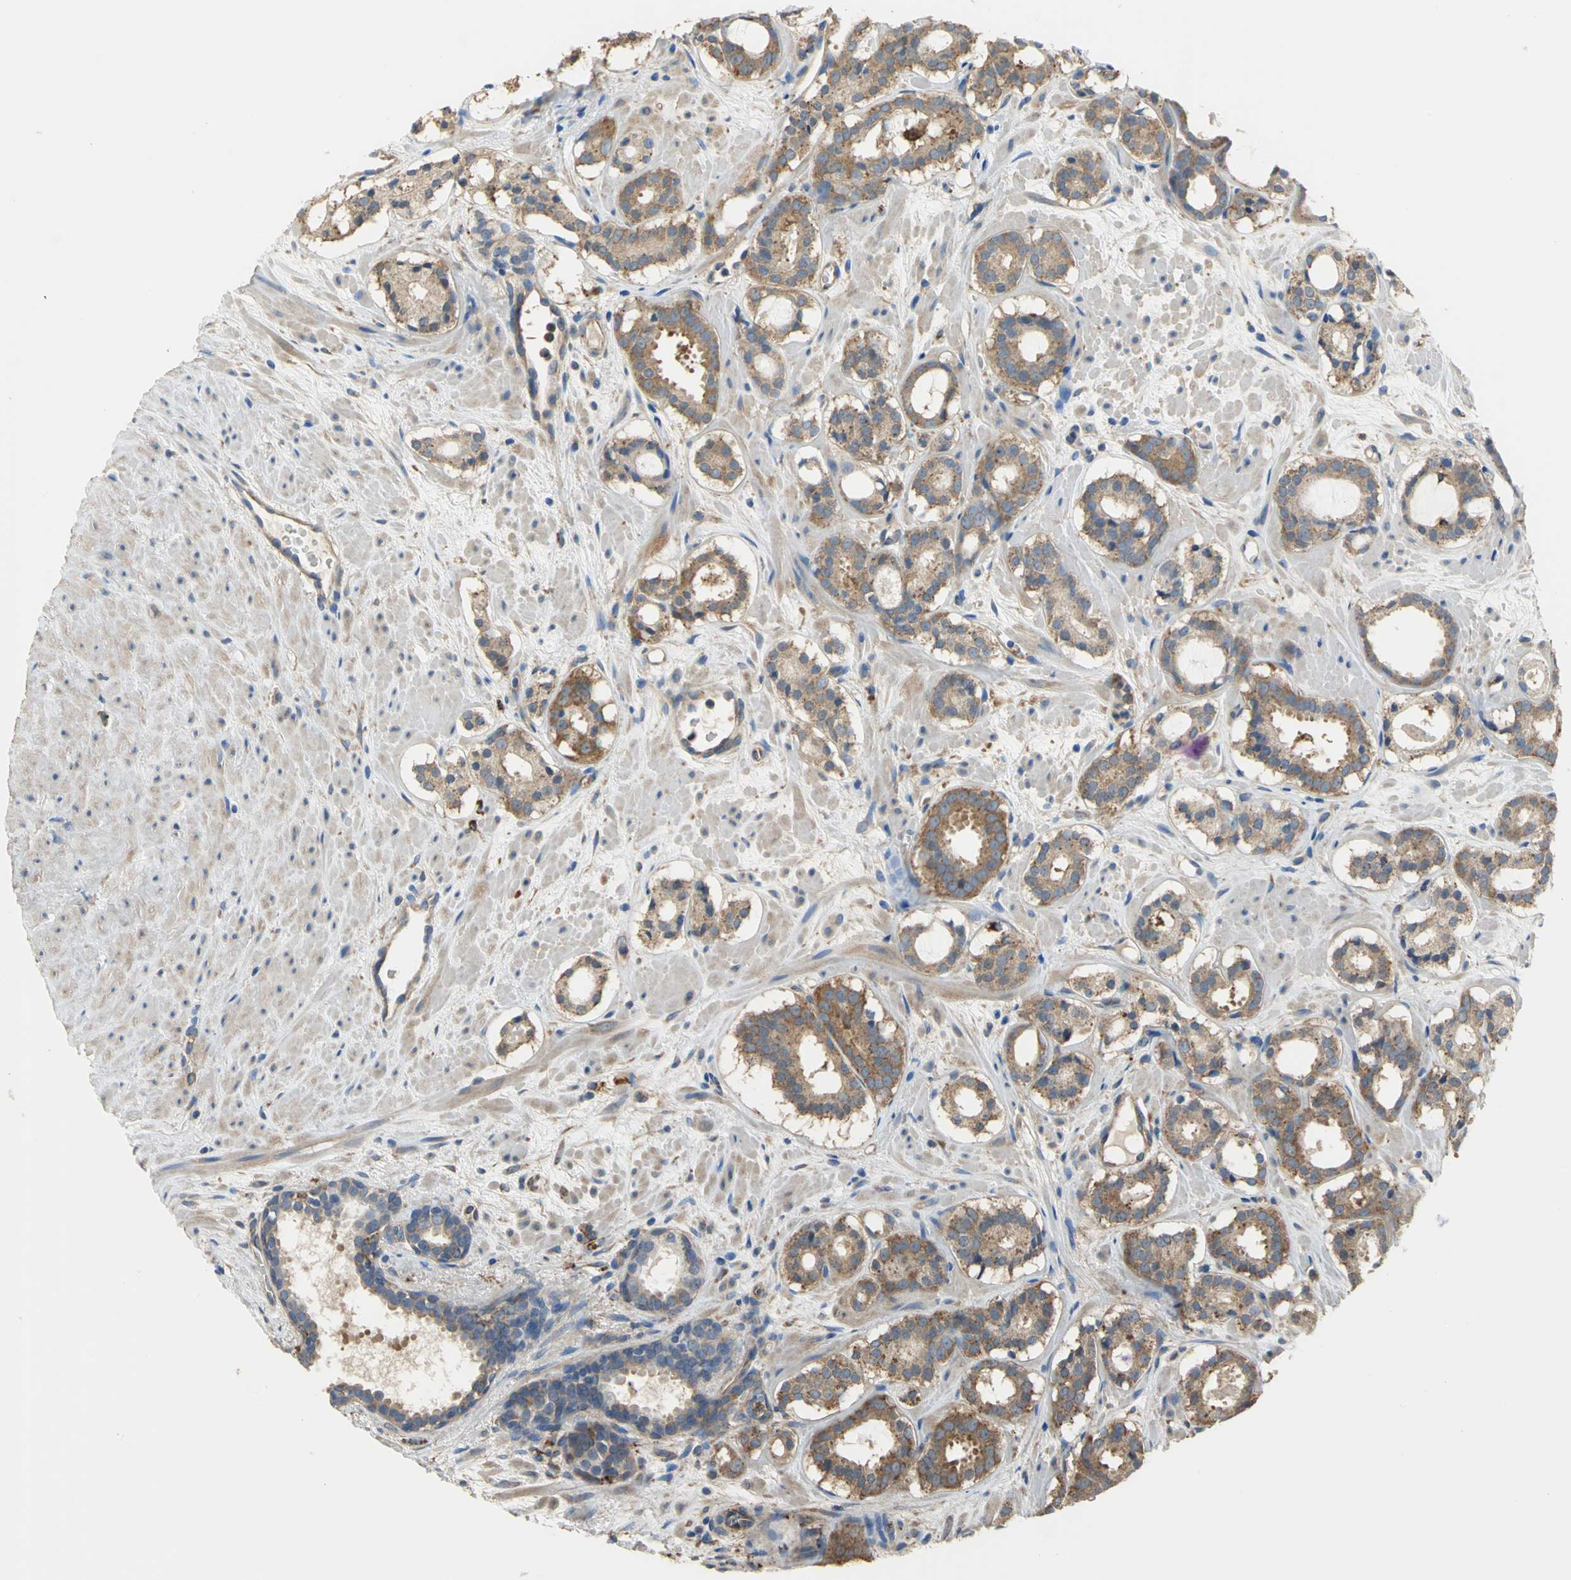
{"staining": {"intensity": "moderate", "quantity": "25%-75%", "location": "cytoplasmic/membranous"}, "tissue": "prostate cancer", "cell_type": "Tumor cells", "image_type": "cancer", "snomed": [{"axis": "morphology", "description": "Adenocarcinoma, Low grade"}, {"axis": "topography", "description": "Prostate"}], "caption": "A high-resolution histopathology image shows IHC staining of prostate low-grade adenocarcinoma, which displays moderate cytoplasmic/membranous expression in about 25%-75% of tumor cells.", "gene": "DIAPH2", "patient": {"sex": "male", "age": 57}}